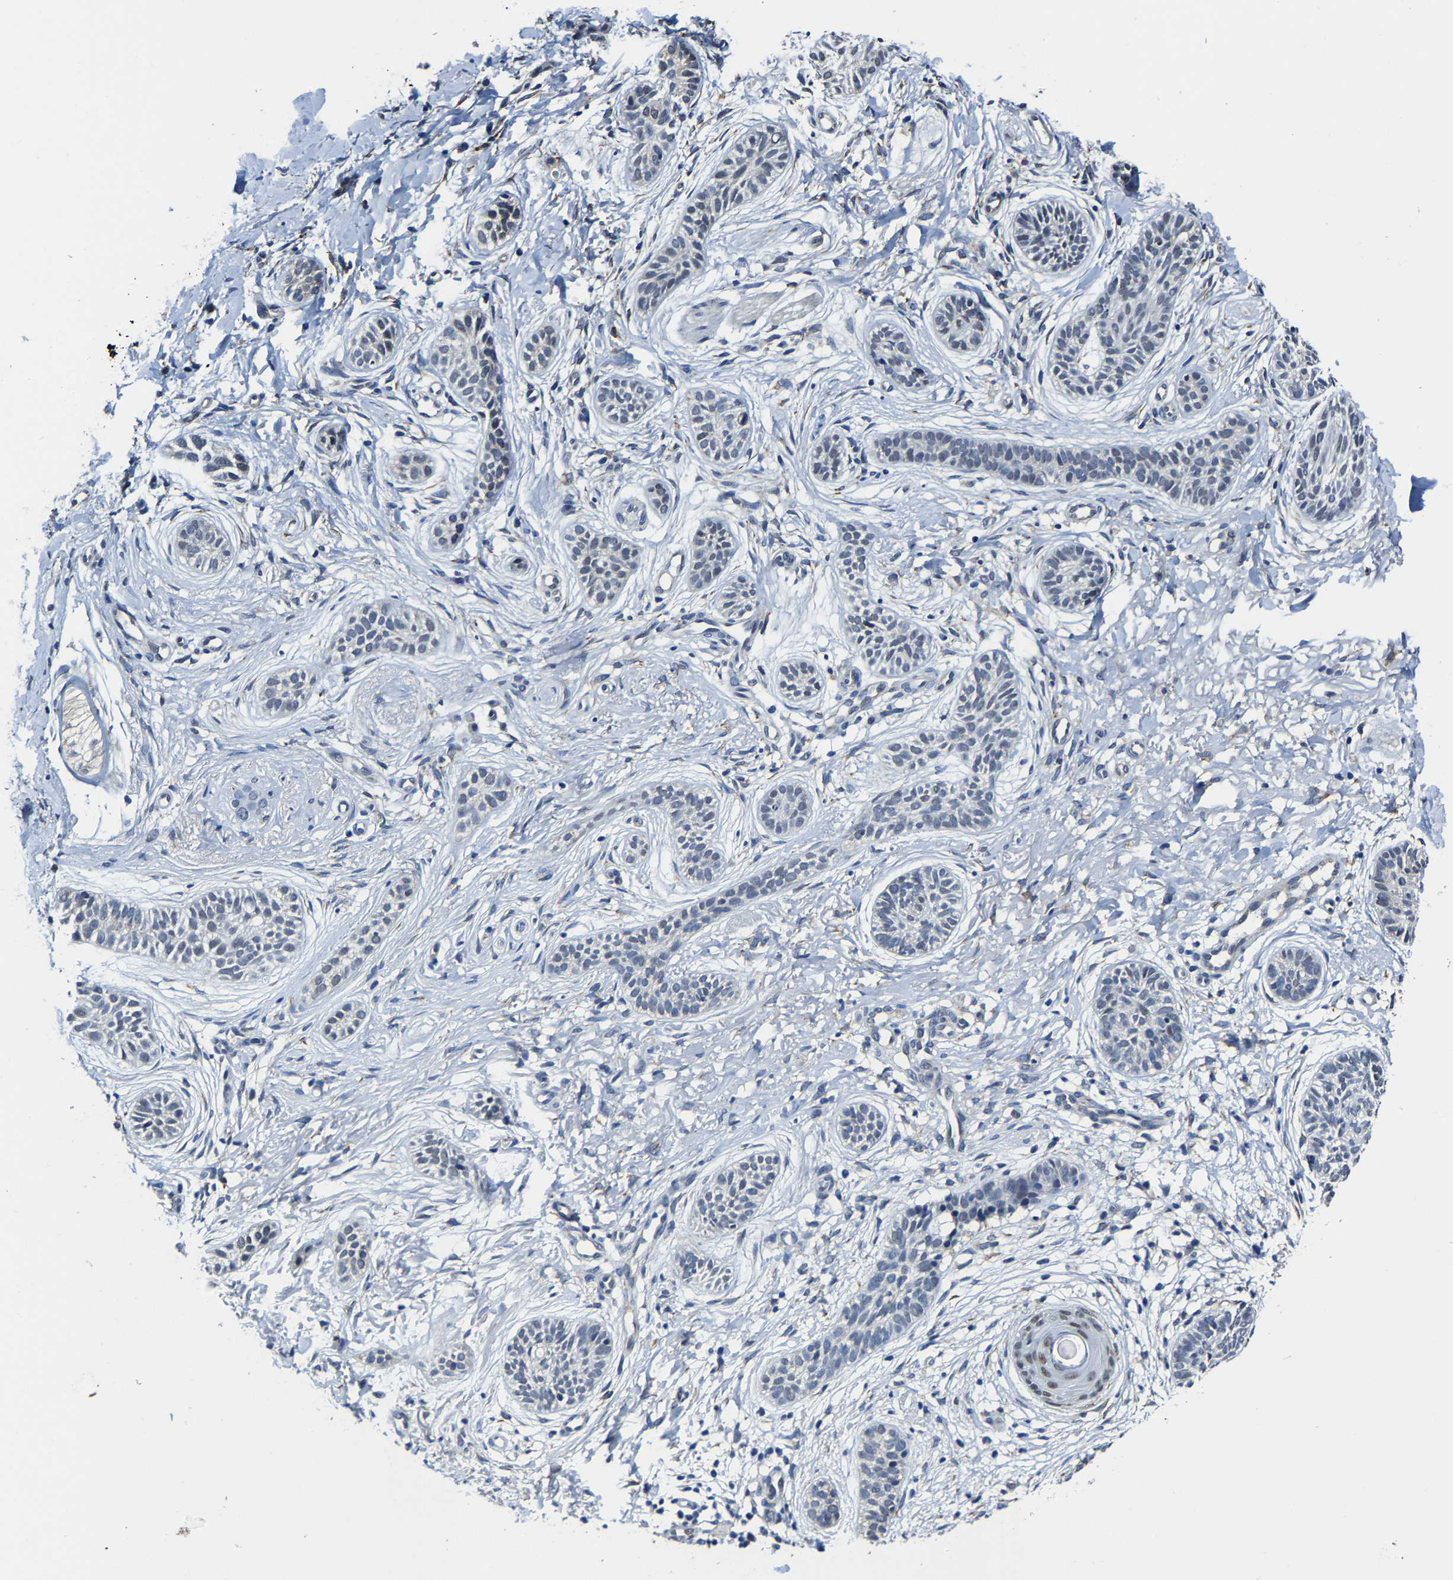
{"staining": {"intensity": "negative", "quantity": "none", "location": "none"}, "tissue": "skin cancer", "cell_type": "Tumor cells", "image_type": "cancer", "snomed": [{"axis": "morphology", "description": "Normal tissue, NOS"}, {"axis": "morphology", "description": "Basal cell carcinoma"}, {"axis": "topography", "description": "Skin"}], "caption": "The immunohistochemistry image has no significant staining in tumor cells of skin basal cell carcinoma tissue.", "gene": "METTL1", "patient": {"sex": "male", "age": 63}}